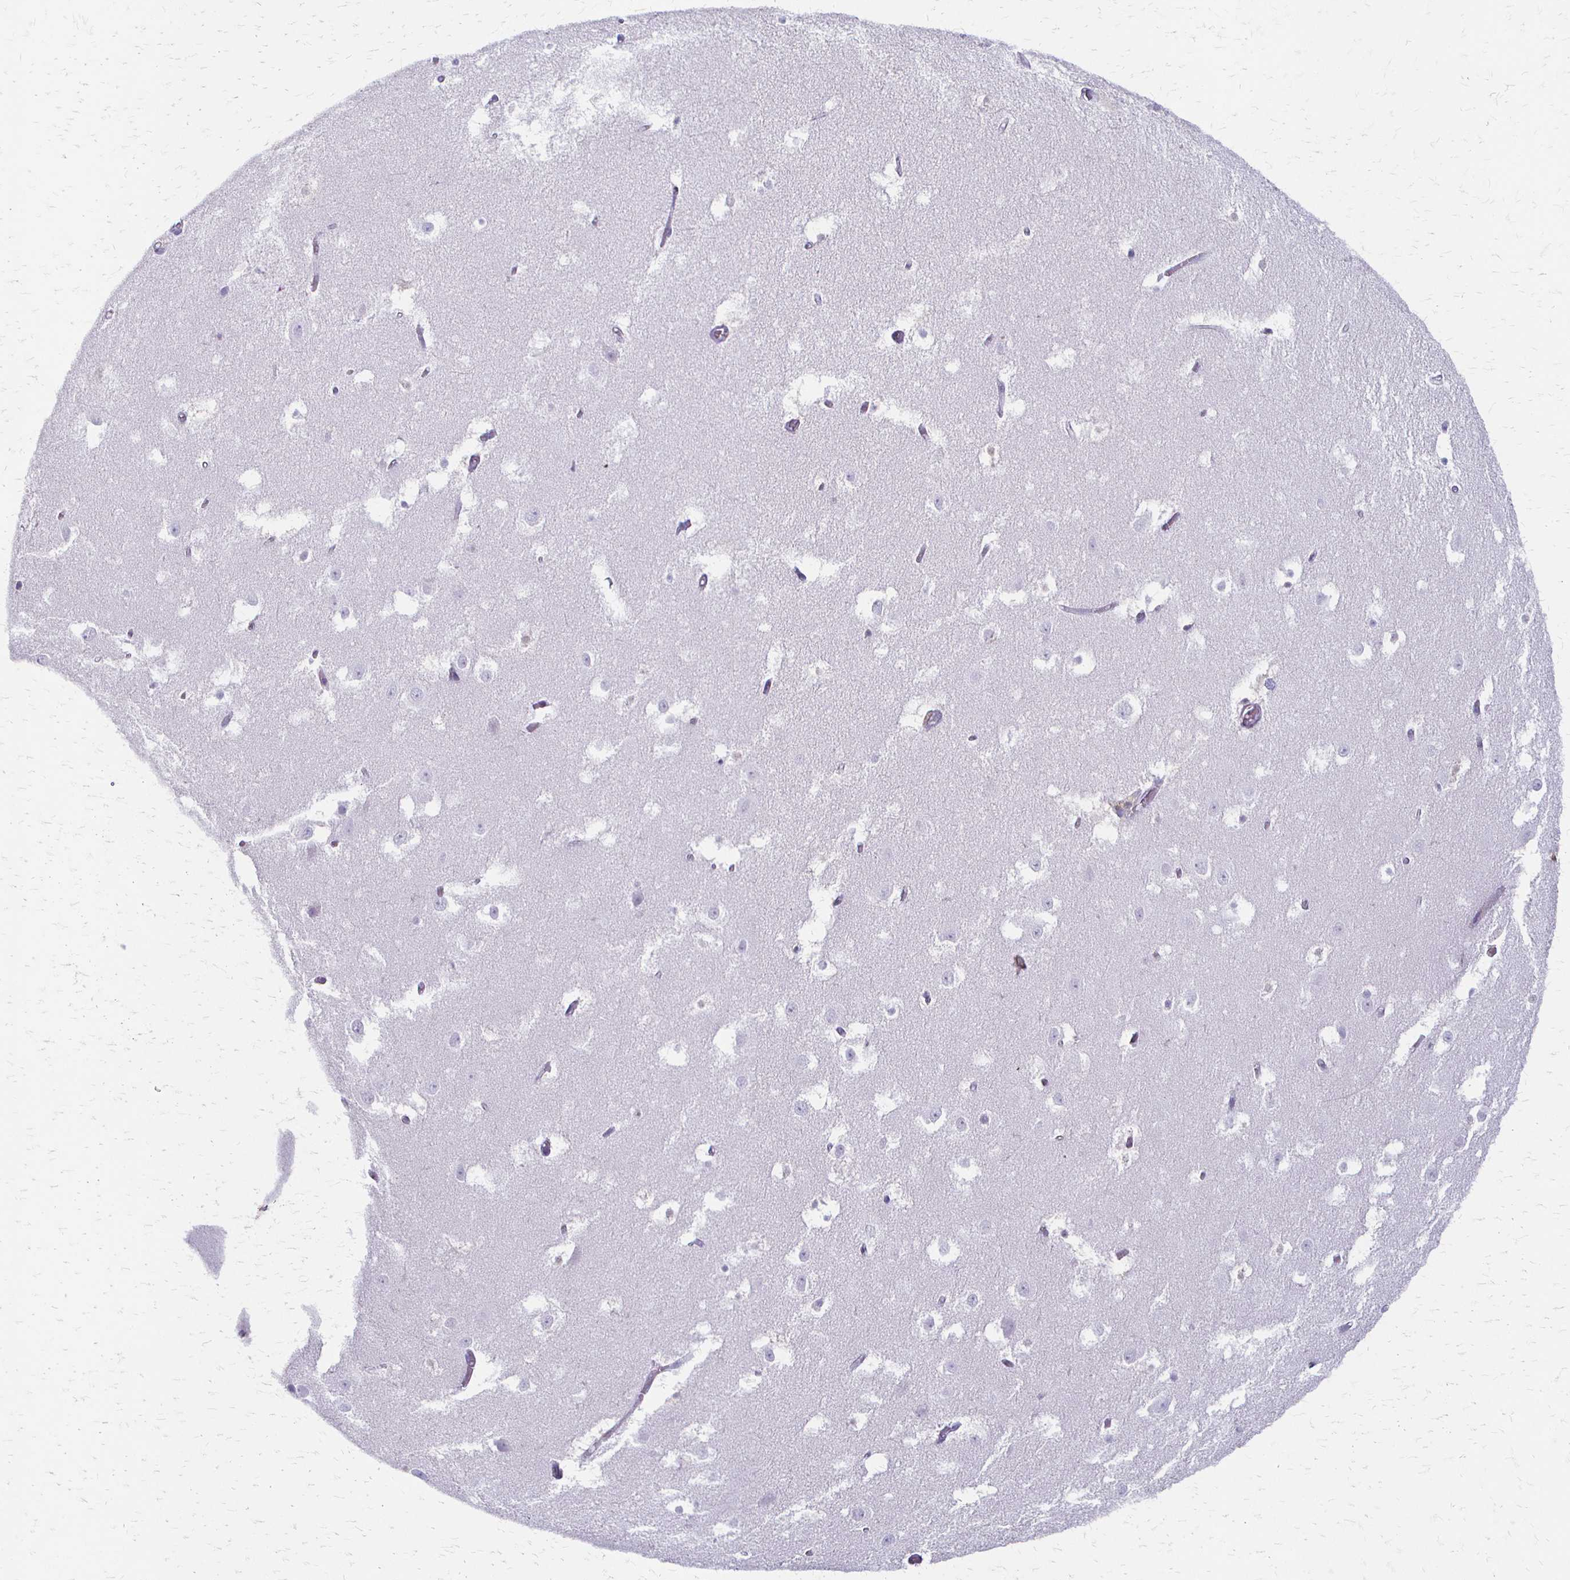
{"staining": {"intensity": "negative", "quantity": "none", "location": "none"}, "tissue": "hippocampus", "cell_type": "Glial cells", "image_type": "normal", "snomed": [{"axis": "morphology", "description": "Normal tissue, NOS"}, {"axis": "topography", "description": "Hippocampus"}], "caption": "There is no significant staining in glial cells of hippocampus. The staining was performed using DAB (3,3'-diaminobenzidine) to visualize the protein expression in brown, while the nuclei were stained in blue with hematoxylin (Magnification: 20x).", "gene": "ACP5", "patient": {"sex": "female", "age": 52}}